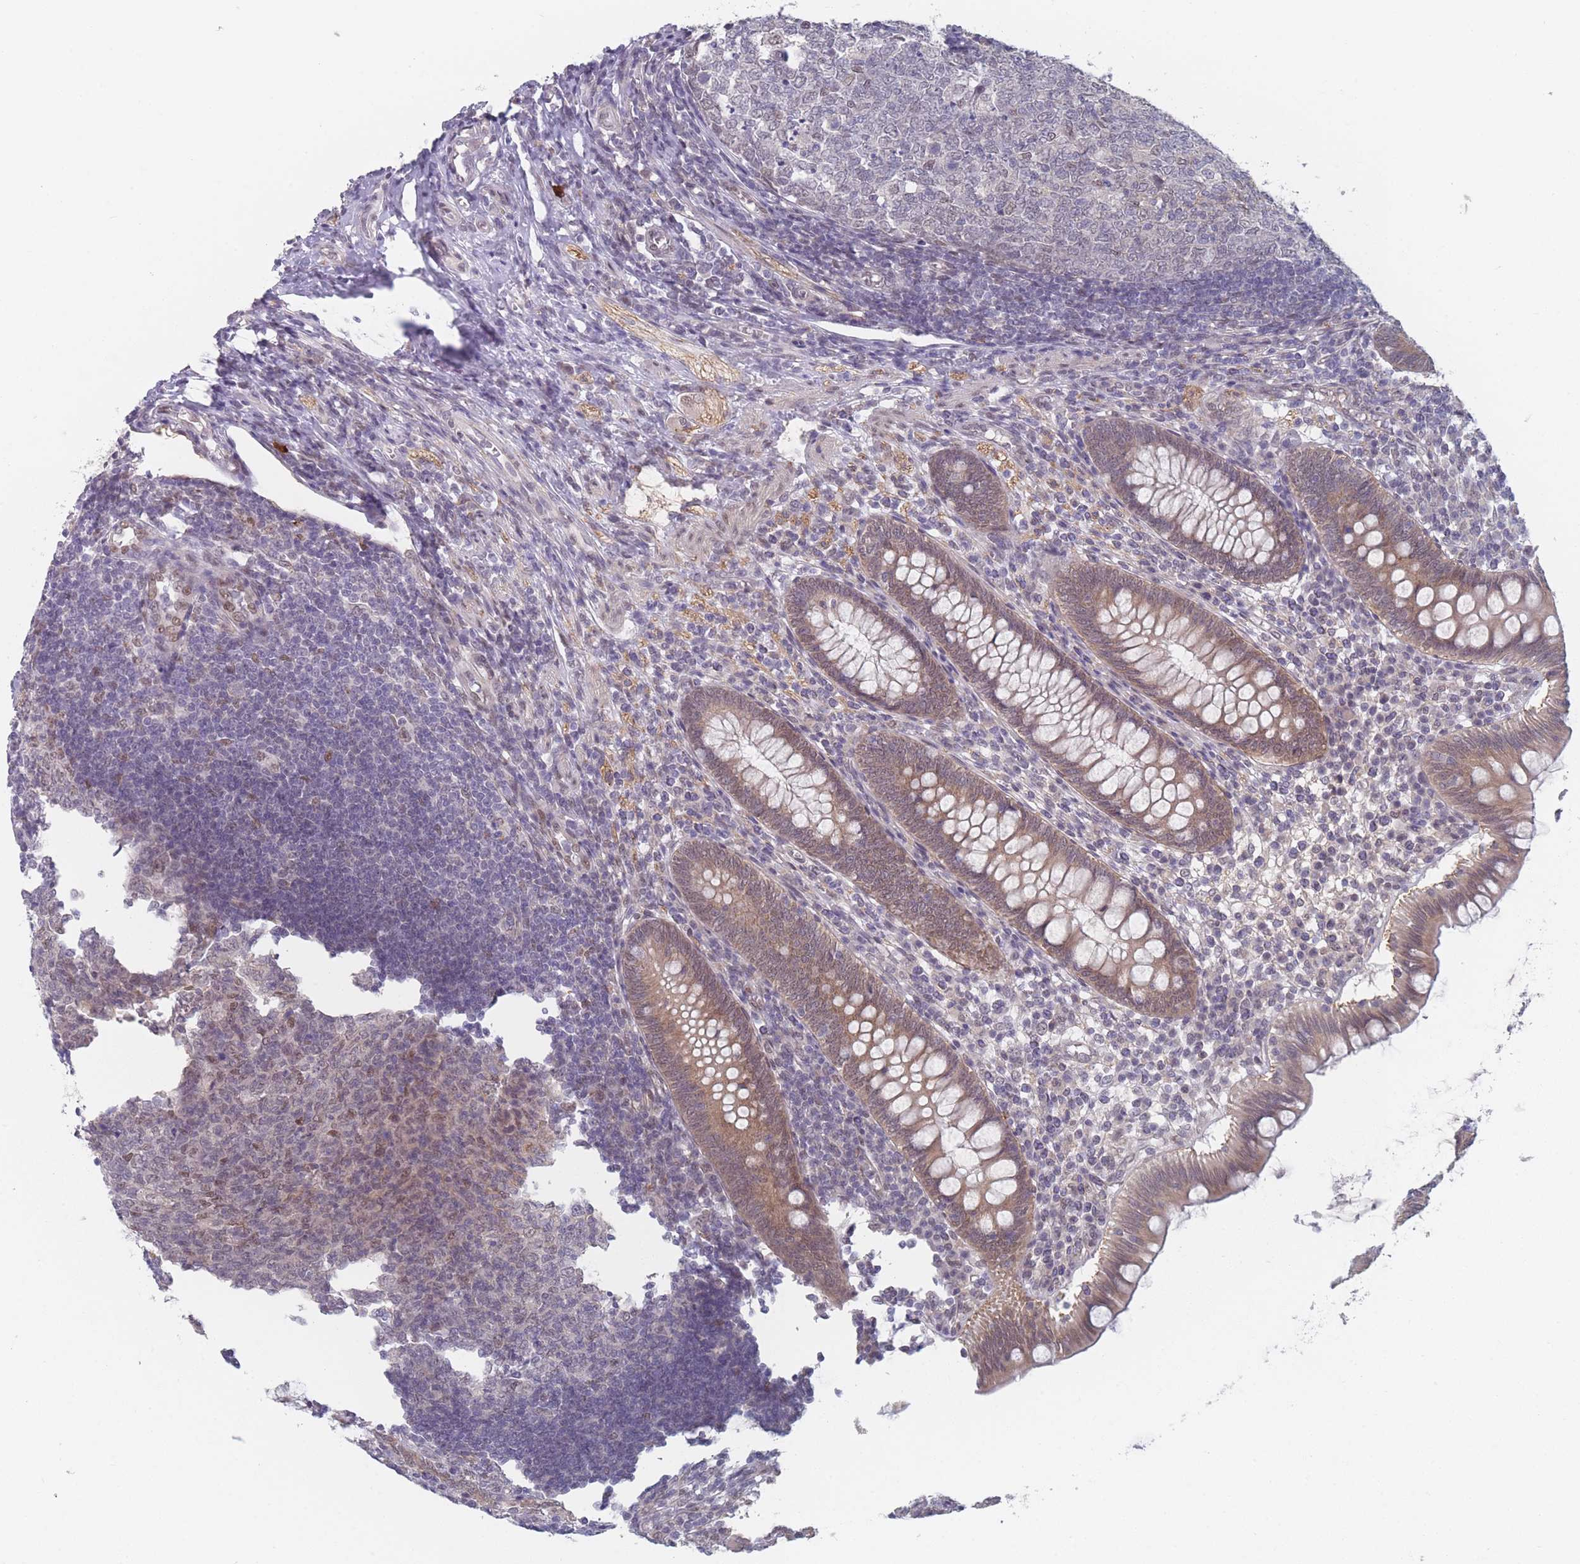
{"staining": {"intensity": "weak", "quantity": ">75%", "location": "cytoplasmic/membranous"}, "tissue": "appendix", "cell_type": "Glandular cells", "image_type": "normal", "snomed": [{"axis": "morphology", "description": "Normal tissue, NOS"}, {"axis": "topography", "description": "Appendix"}], "caption": "This micrograph shows IHC staining of normal appendix, with low weak cytoplasmic/membranous expression in about >75% of glandular cells.", "gene": "ANKRD10", "patient": {"sex": "male", "age": 14}}